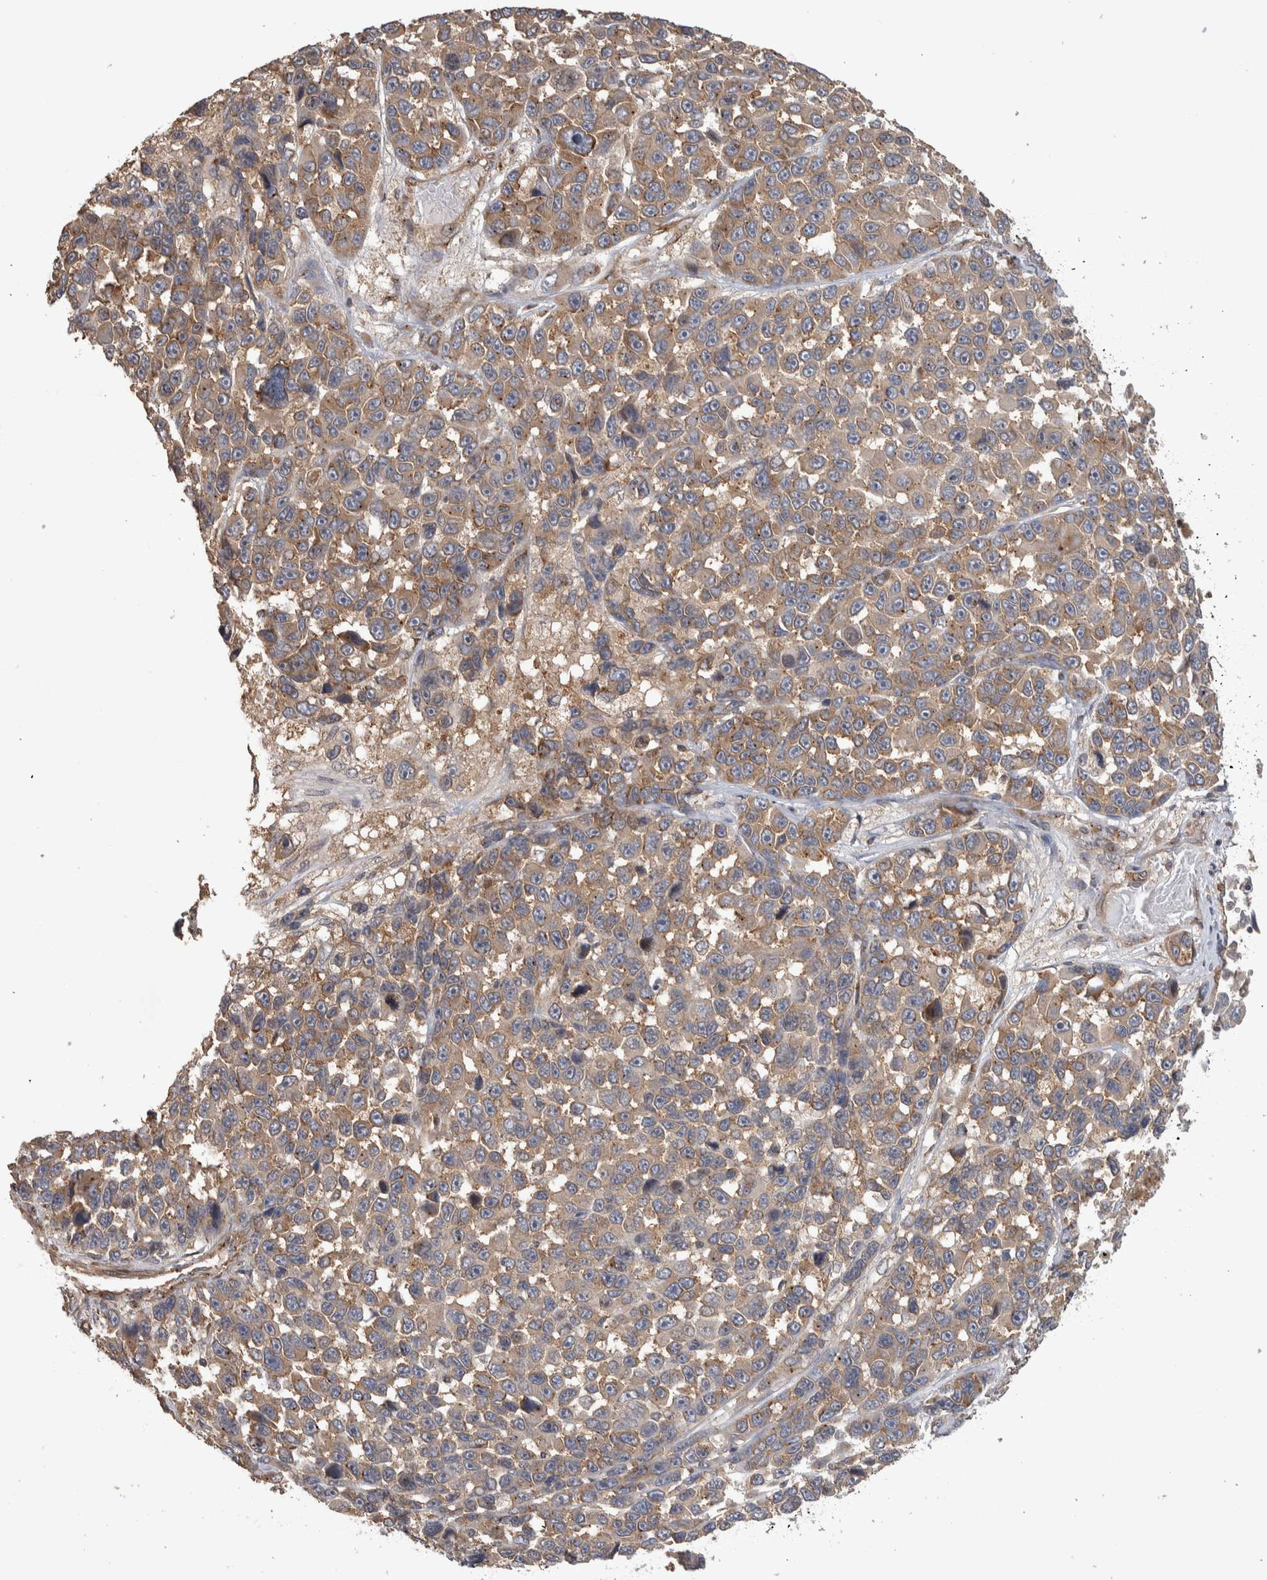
{"staining": {"intensity": "moderate", "quantity": ">75%", "location": "cytoplasmic/membranous"}, "tissue": "melanoma", "cell_type": "Tumor cells", "image_type": "cancer", "snomed": [{"axis": "morphology", "description": "Malignant melanoma, NOS"}, {"axis": "topography", "description": "Skin"}], "caption": "There is medium levels of moderate cytoplasmic/membranous staining in tumor cells of melanoma, as demonstrated by immunohistochemical staining (brown color).", "gene": "IFRD1", "patient": {"sex": "male", "age": 53}}